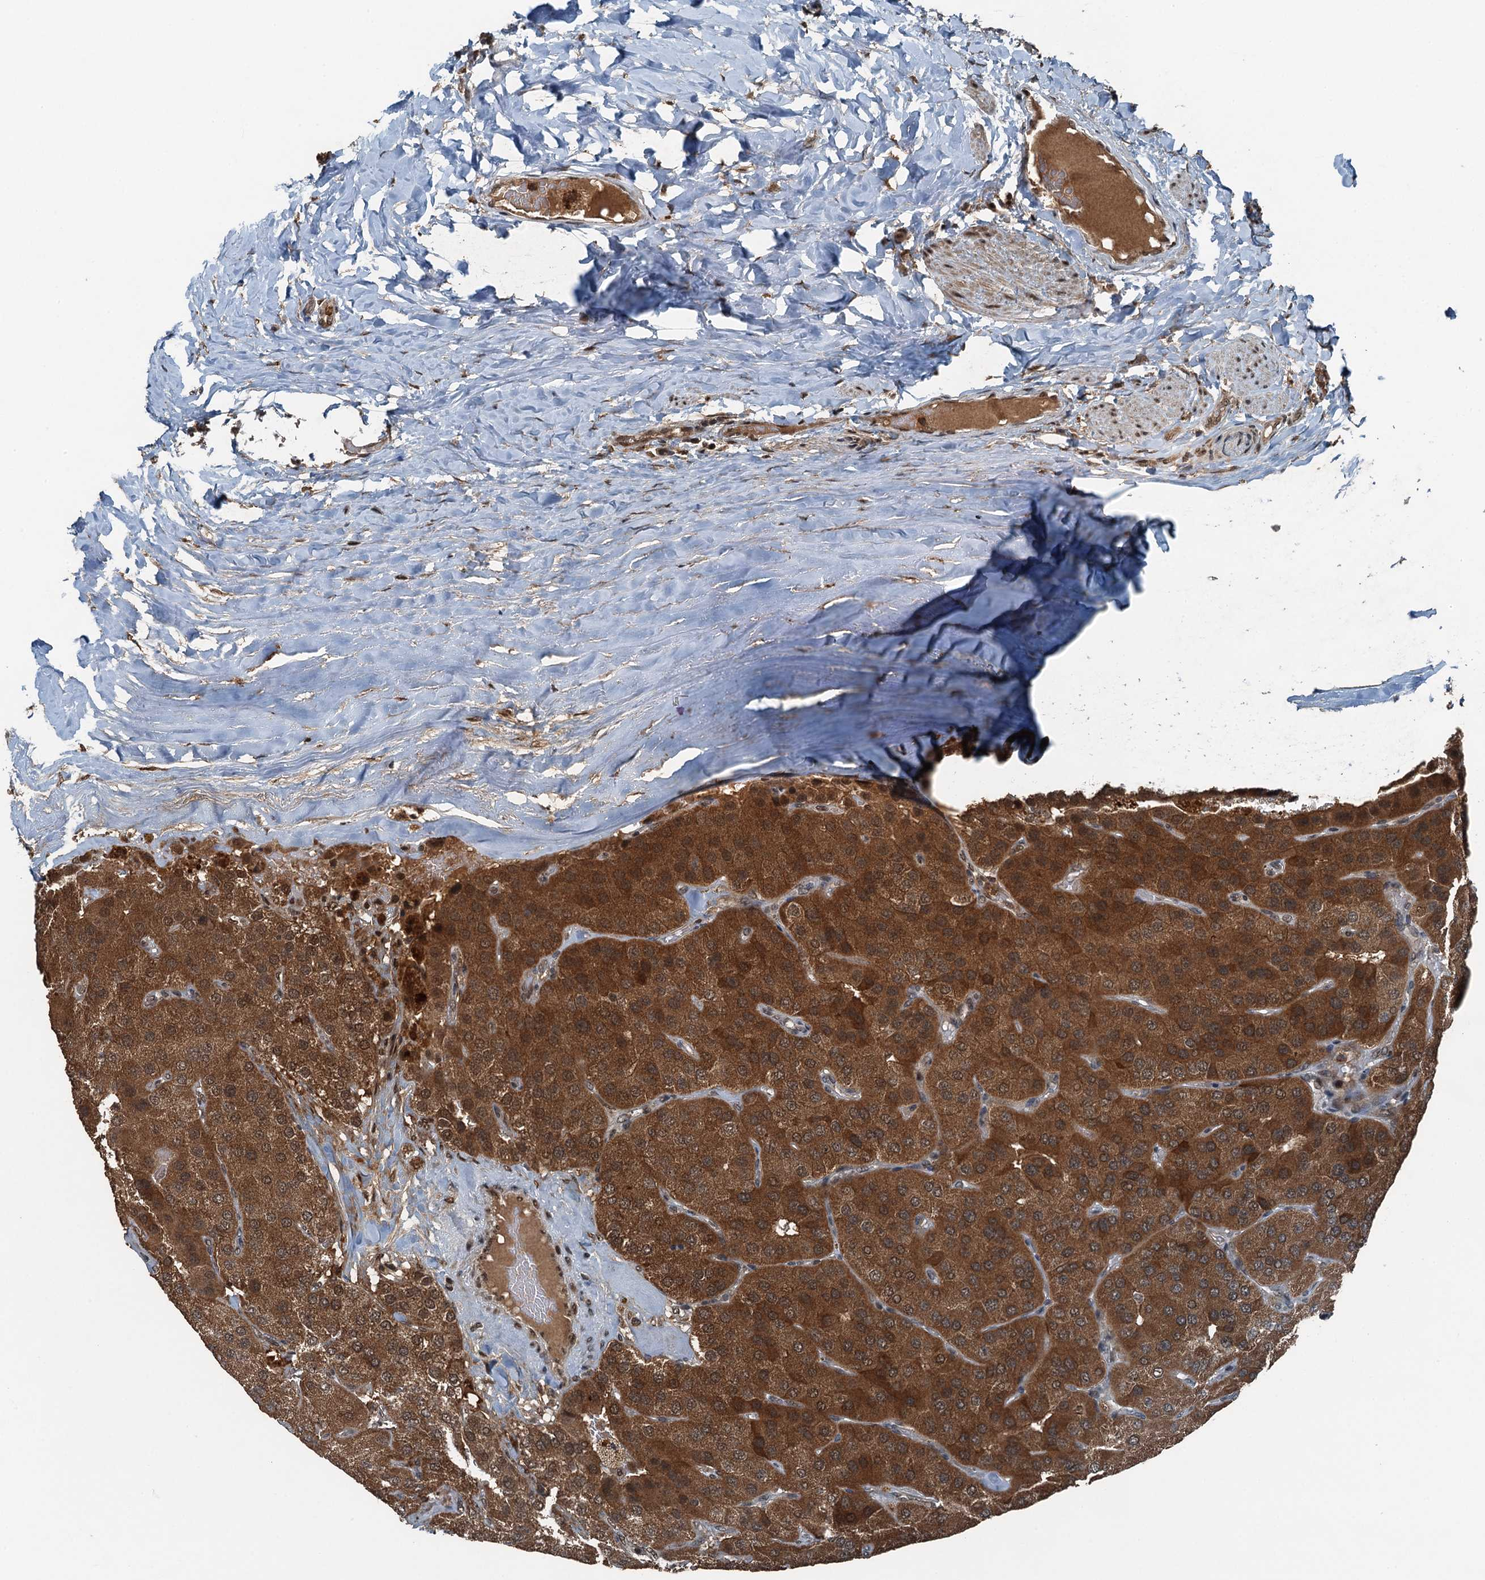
{"staining": {"intensity": "strong", "quantity": ">75%", "location": "cytoplasmic/membranous"}, "tissue": "parathyroid gland", "cell_type": "Glandular cells", "image_type": "normal", "snomed": [{"axis": "morphology", "description": "Normal tissue, NOS"}, {"axis": "morphology", "description": "Adenoma, NOS"}, {"axis": "topography", "description": "Parathyroid gland"}], "caption": "The micrograph exhibits staining of benign parathyroid gland, revealing strong cytoplasmic/membranous protein staining (brown color) within glandular cells. (DAB IHC, brown staining for protein, blue staining for nuclei).", "gene": "UBXN6", "patient": {"sex": "female", "age": 86}}